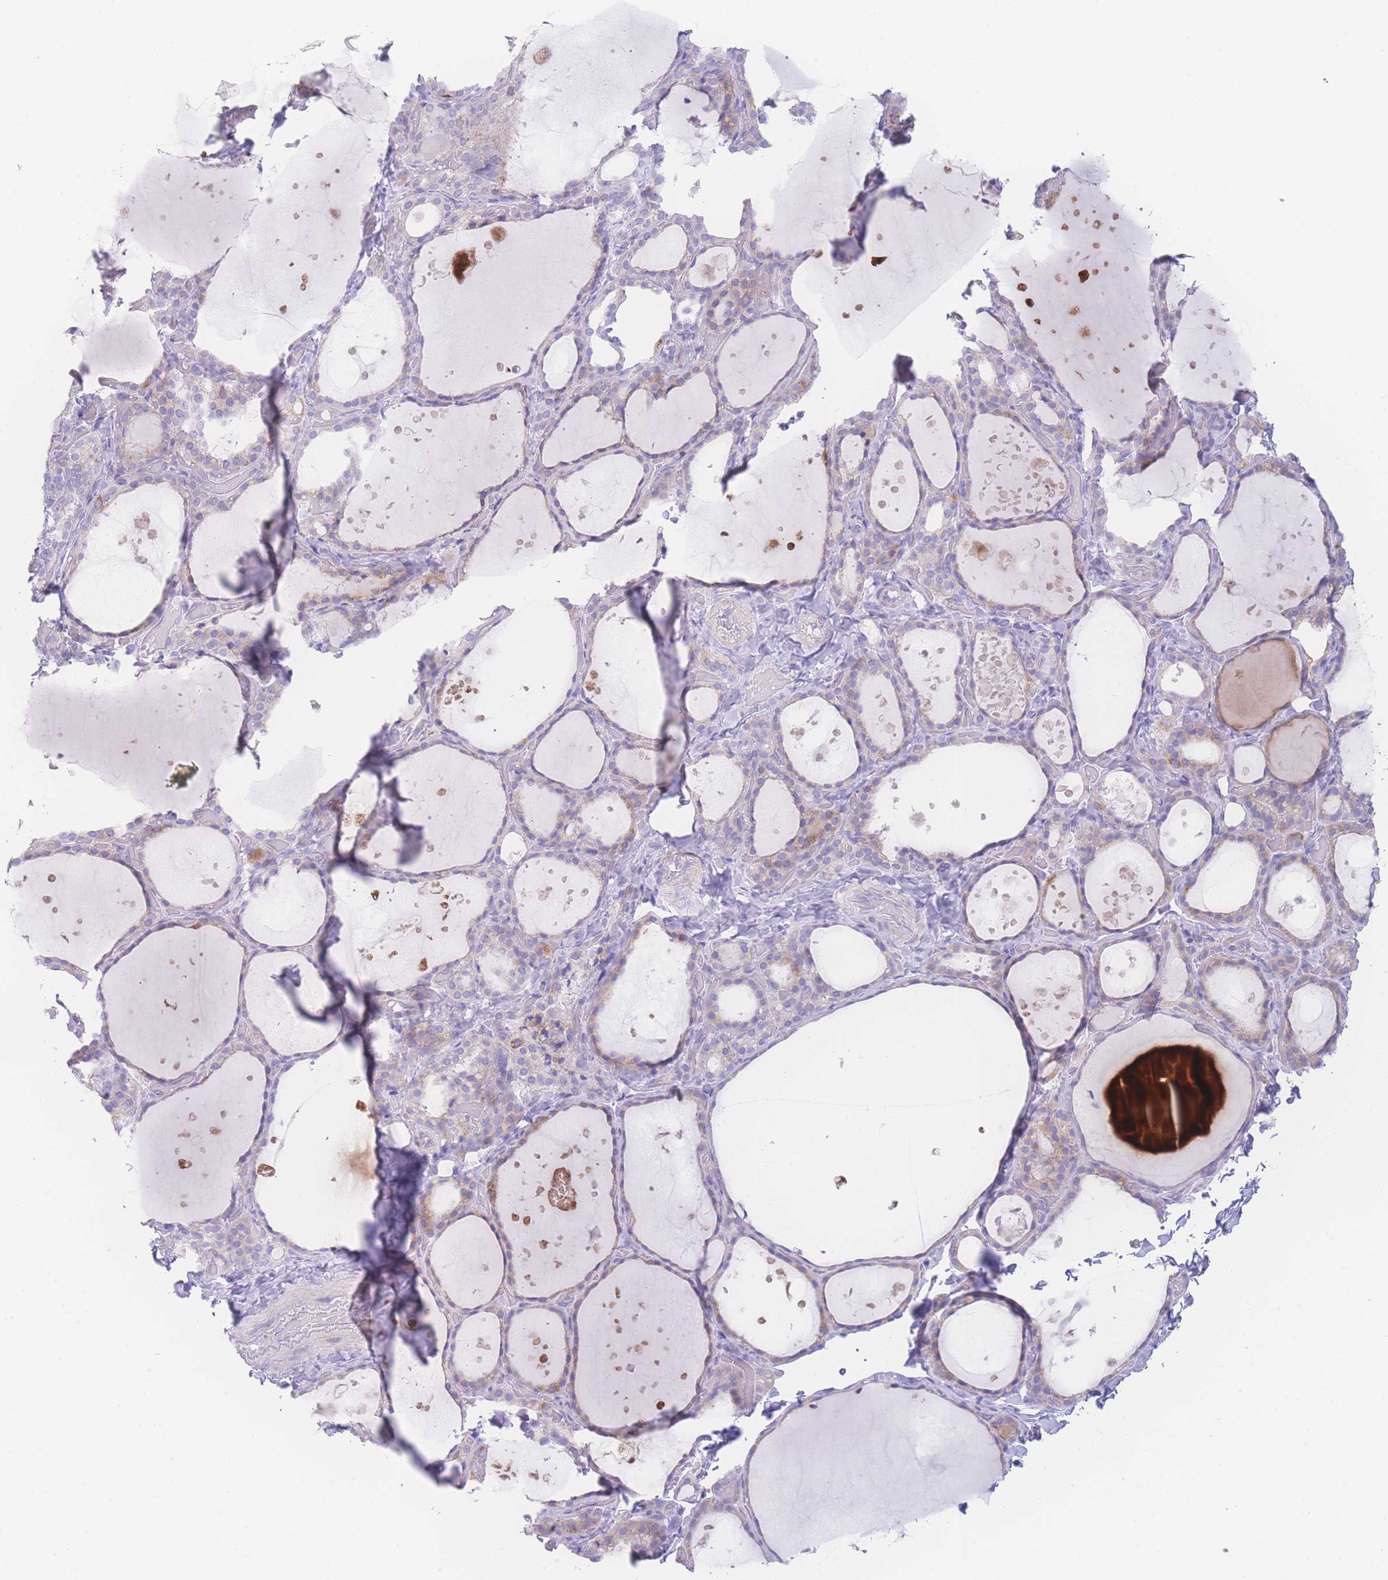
{"staining": {"intensity": "moderate", "quantity": "<25%", "location": "cytoplasmic/membranous"}, "tissue": "thyroid gland", "cell_type": "Glandular cells", "image_type": "normal", "snomed": [{"axis": "morphology", "description": "Normal tissue, NOS"}, {"axis": "topography", "description": "Thyroid gland"}], "caption": "Protein staining demonstrates moderate cytoplasmic/membranous staining in about <25% of glandular cells in unremarkable thyroid gland. (brown staining indicates protein expression, while blue staining denotes nuclei).", "gene": "NBEAL1", "patient": {"sex": "female", "age": 44}}